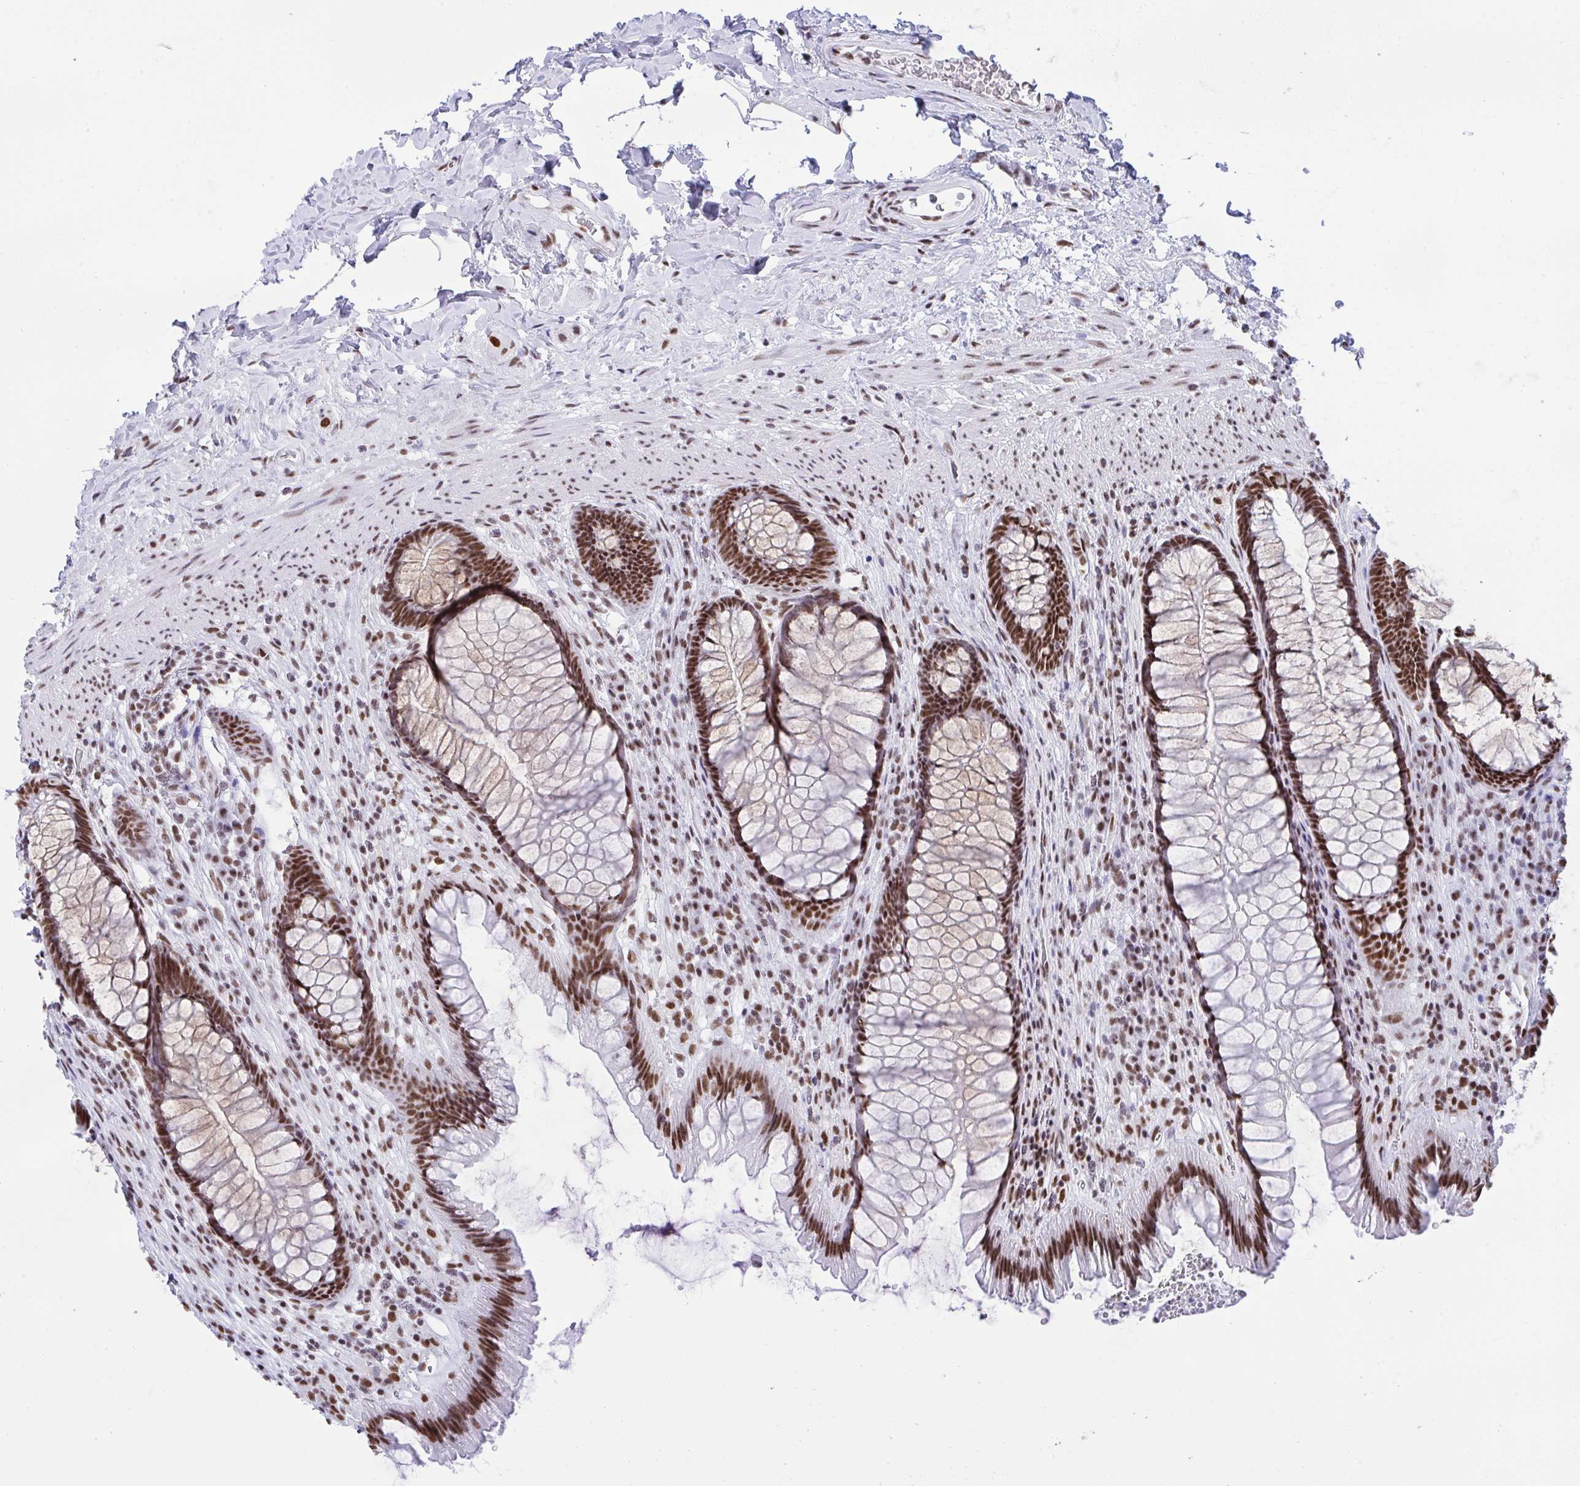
{"staining": {"intensity": "strong", "quantity": ">75%", "location": "nuclear"}, "tissue": "rectum", "cell_type": "Glandular cells", "image_type": "normal", "snomed": [{"axis": "morphology", "description": "Normal tissue, NOS"}, {"axis": "topography", "description": "Rectum"}], "caption": "The immunohistochemical stain labels strong nuclear staining in glandular cells of normal rectum. (DAB IHC, brown staining for protein, blue staining for nuclei).", "gene": "DDX52", "patient": {"sex": "male", "age": 53}}